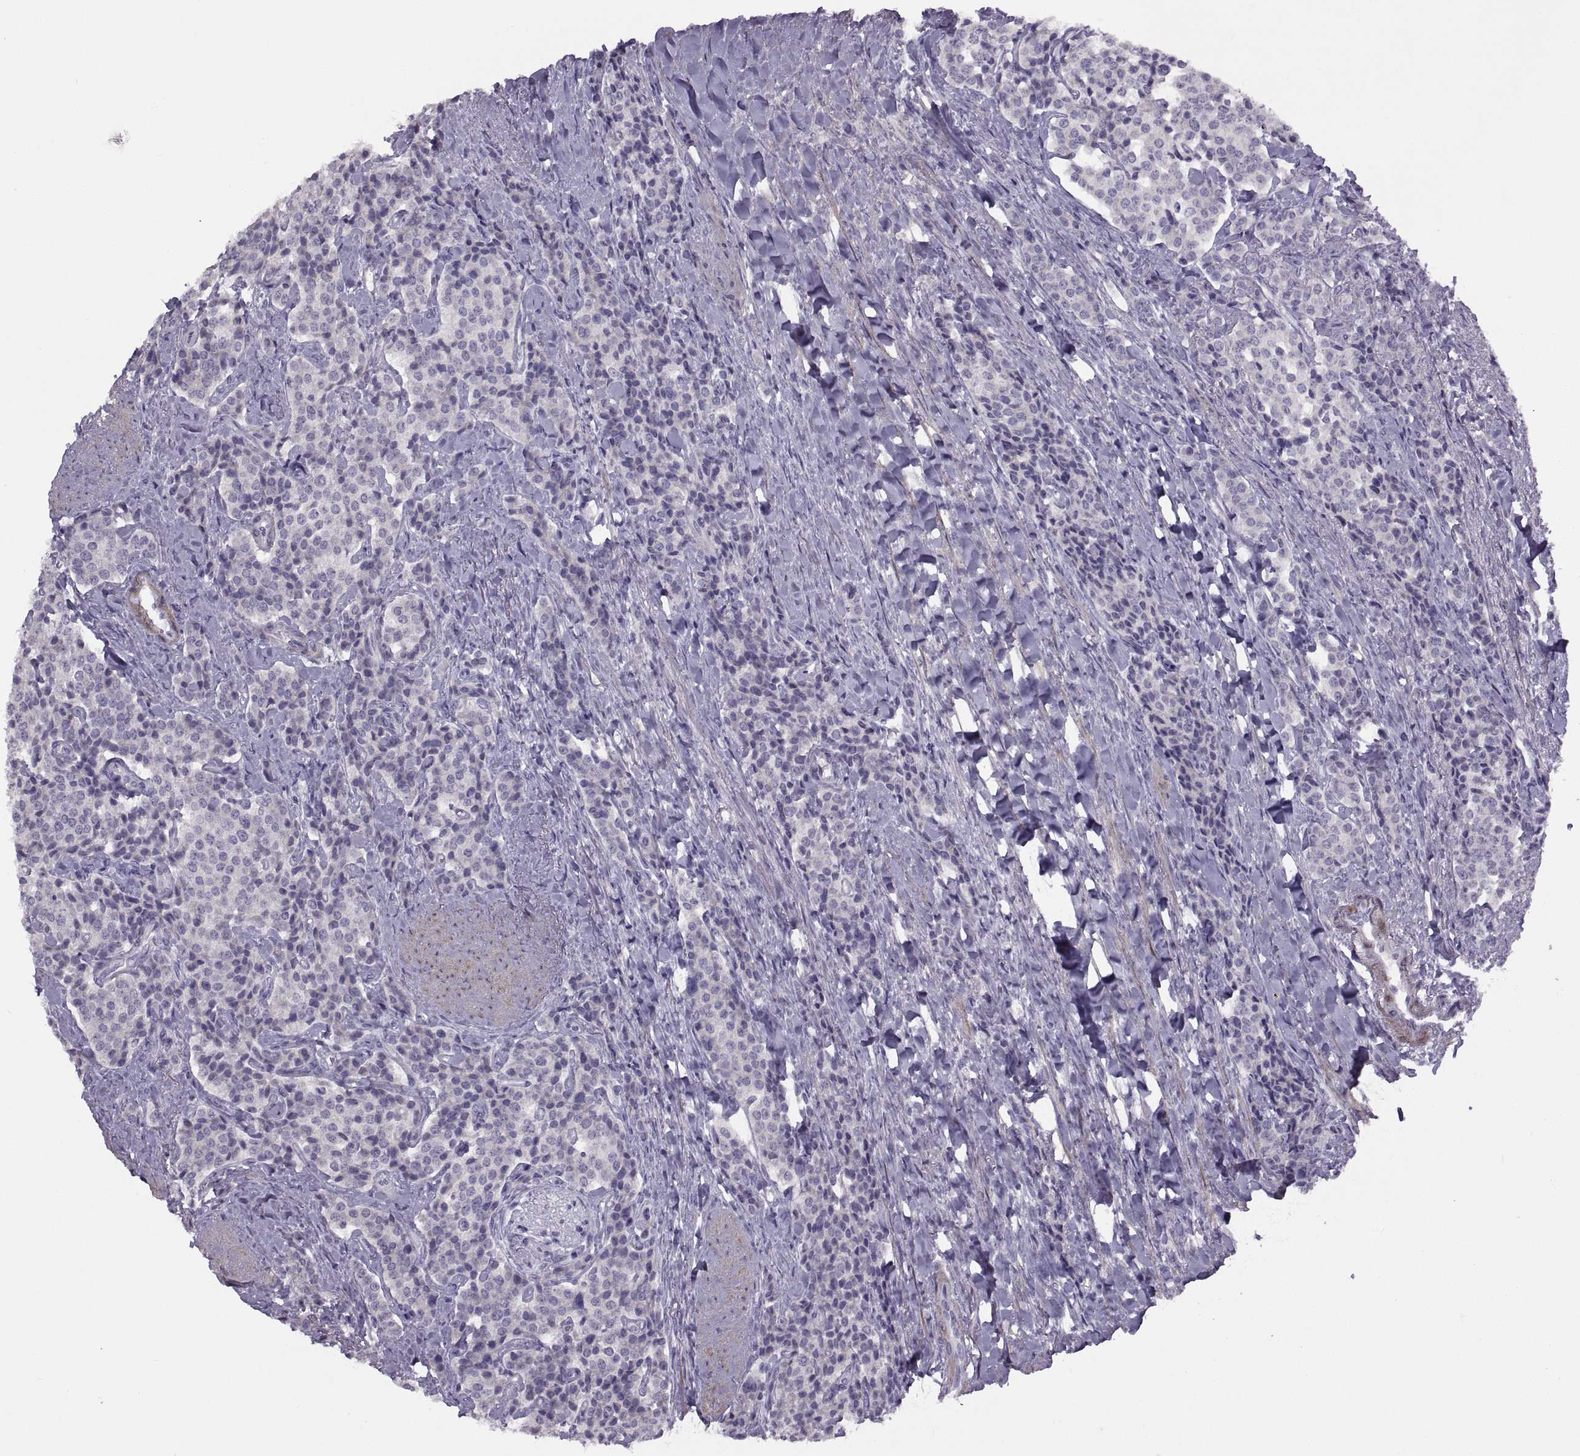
{"staining": {"intensity": "negative", "quantity": "none", "location": "none"}, "tissue": "carcinoid", "cell_type": "Tumor cells", "image_type": "cancer", "snomed": [{"axis": "morphology", "description": "Carcinoid, malignant, NOS"}, {"axis": "topography", "description": "Small intestine"}], "caption": "Malignant carcinoid was stained to show a protein in brown. There is no significant positivity in tumor cells. (DAB immunohistochemistry with hematoxylin counter stain).", "gene": "BSPH1", "patient": {"sex": "female", "age": 58}}